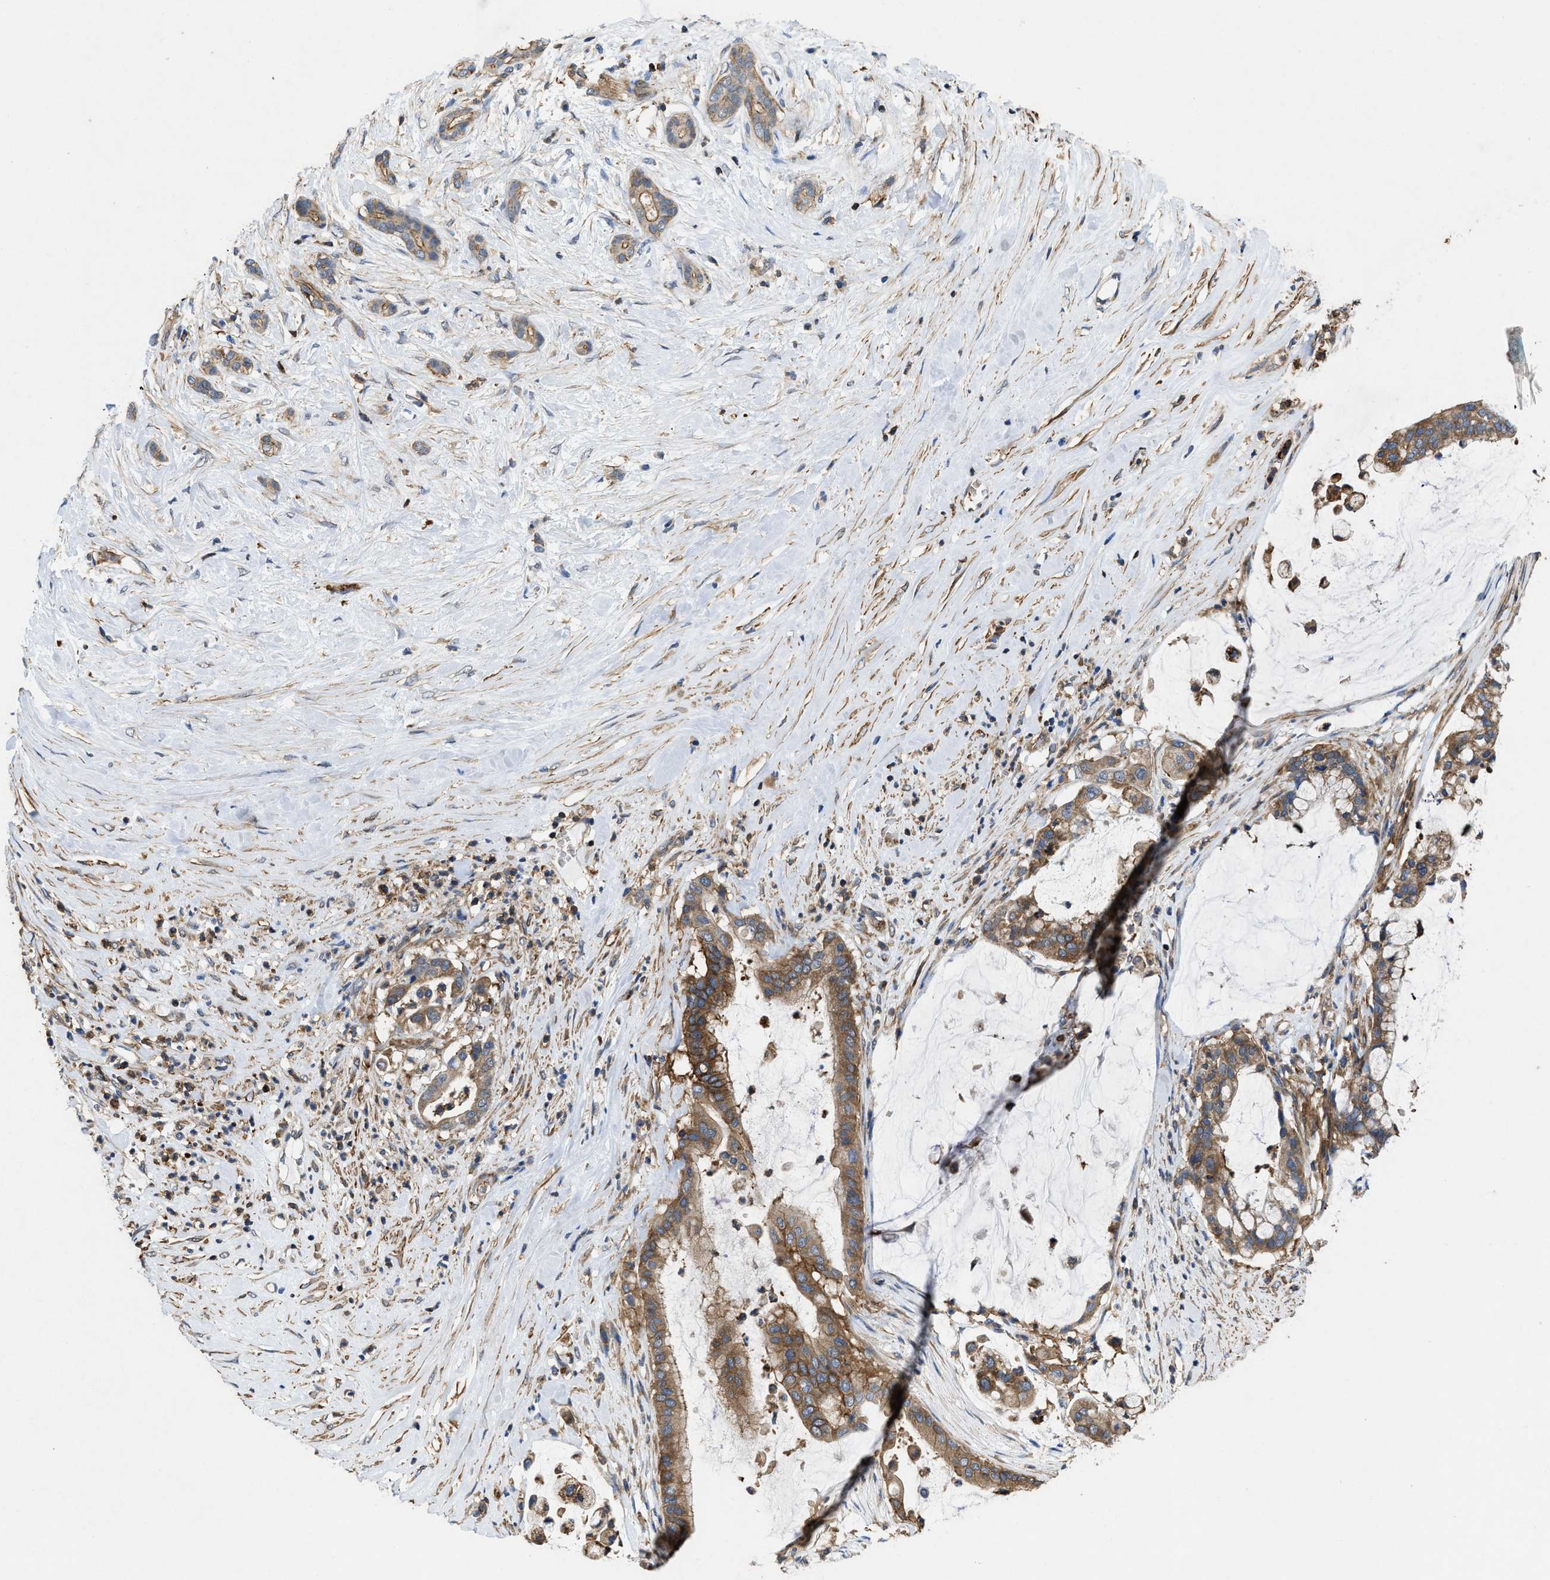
{"staining": {"intensity": "moderate", "quantity": ">75%", "location": "cytoplasmic/membranous"}, "tissue": "pancreatic cancer", "cell_type": "Tumor cells", "image_type": "cancer", "snomed": [{"axis": "morphology", "description": "Adenocarcinoma, NOS"}, {"axis": "topography", "description": "Pancreas"}], "caption": "Immunohistochemical staining of human pancreatic cancer demonstrates medium levels of moderate cytoplasmic/membranous expression in approximately >75% of tumor cells. (Brightfield microscopy of DAB IHC at high magnification).", "gene": "LINGO2", "patient": {"sex": "male", "age": 41}}